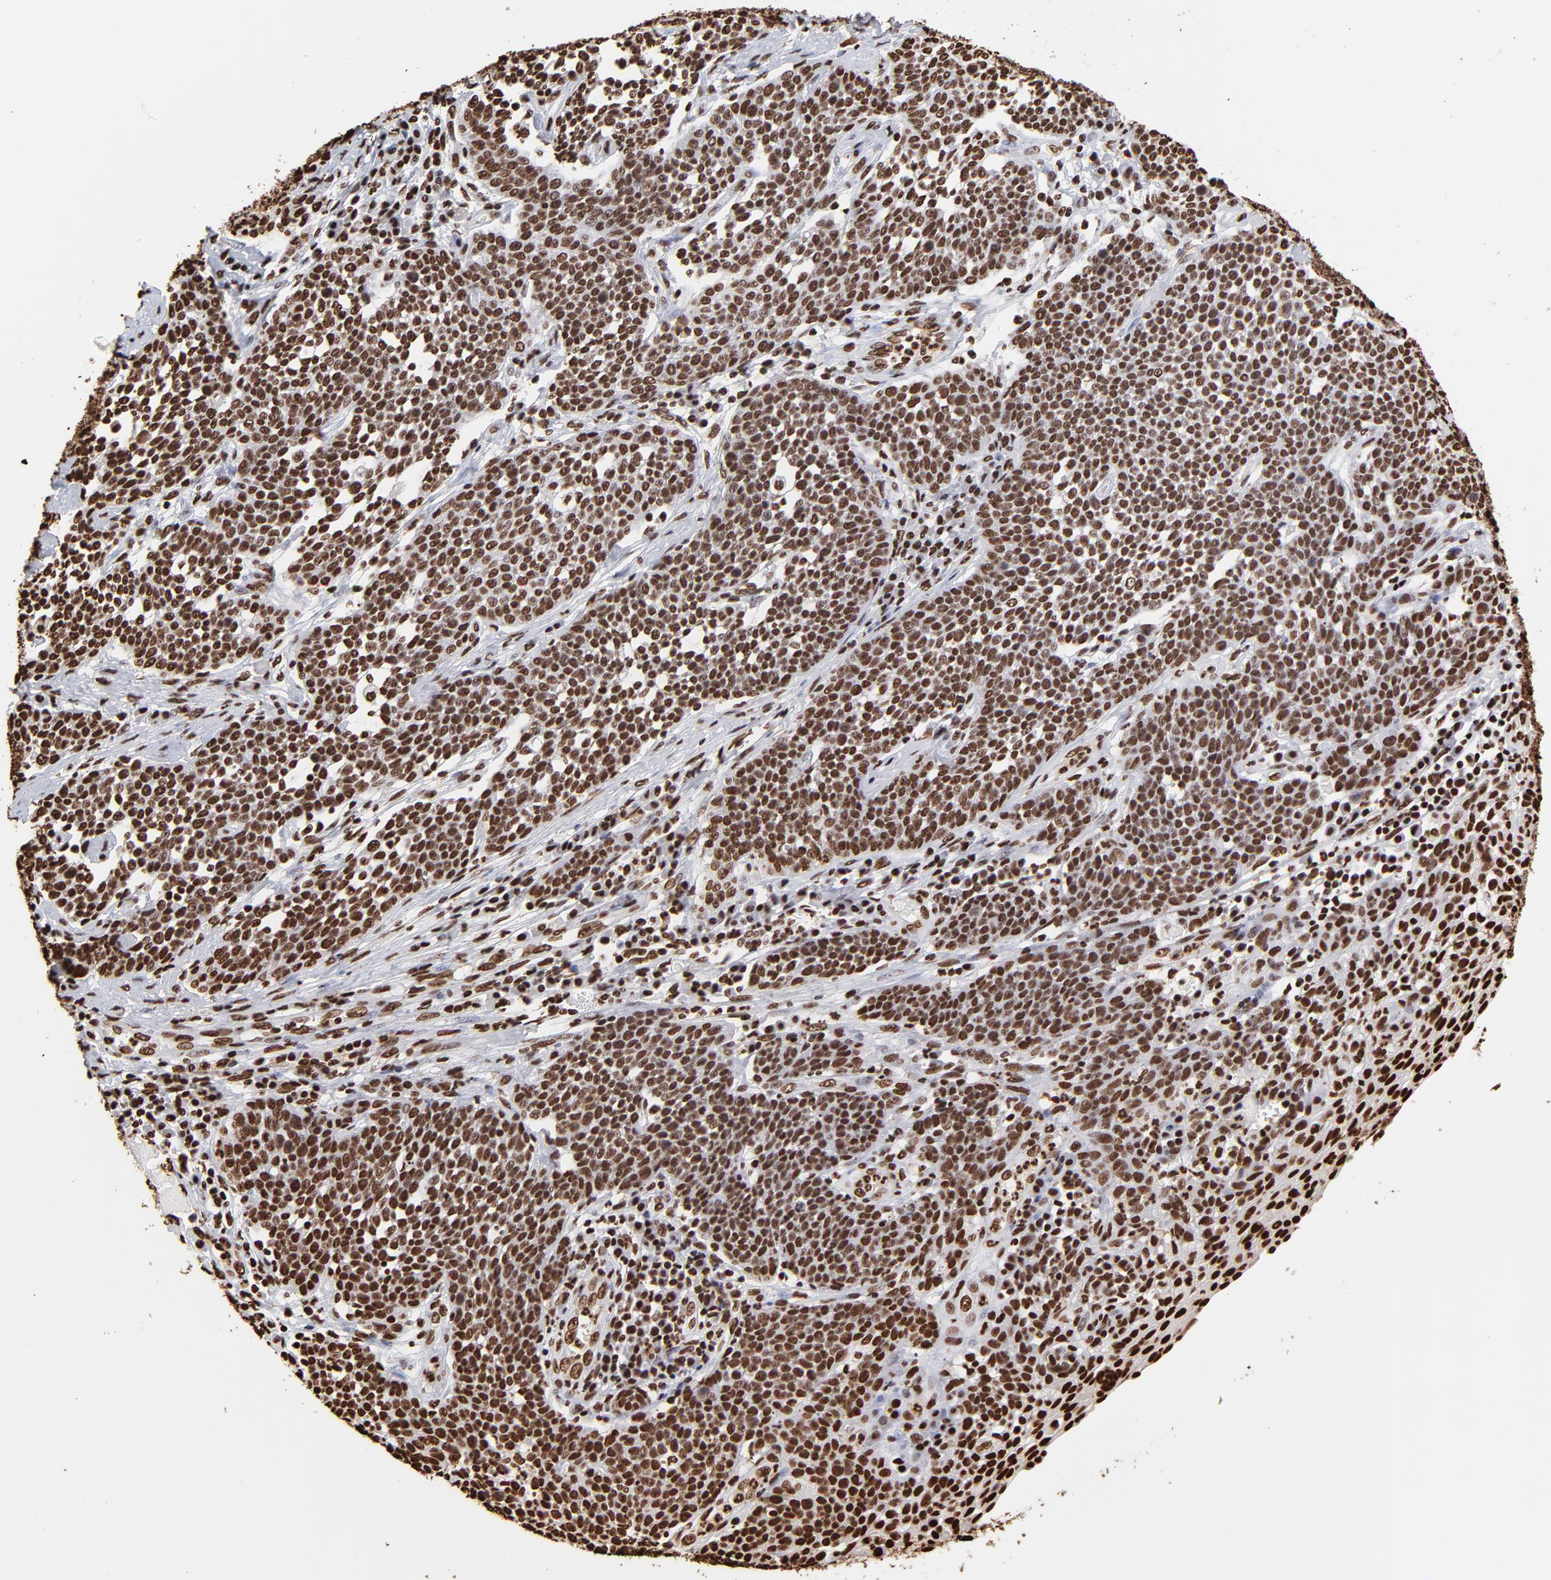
{"staining": {"intensity": "strong", "quantity": ">75%", "location": "nuclear"}, "tissue": "cervical cancer", "cell_type": "Tumor cells", "image_type": "cancer", "snomed": [{"axis": "morphology", "description": "Squamous cell carcinoma, NOS"}, {"axis": "topography", "description": "Cervix"}], "caption": "Squamous cell carcinoma (cervical) stained with IHC exhibits strong nuclear staining in approximately >75% of tumor cells.", "gene": "ZNF544", "patient": {"sex": "female", "age": 34}}